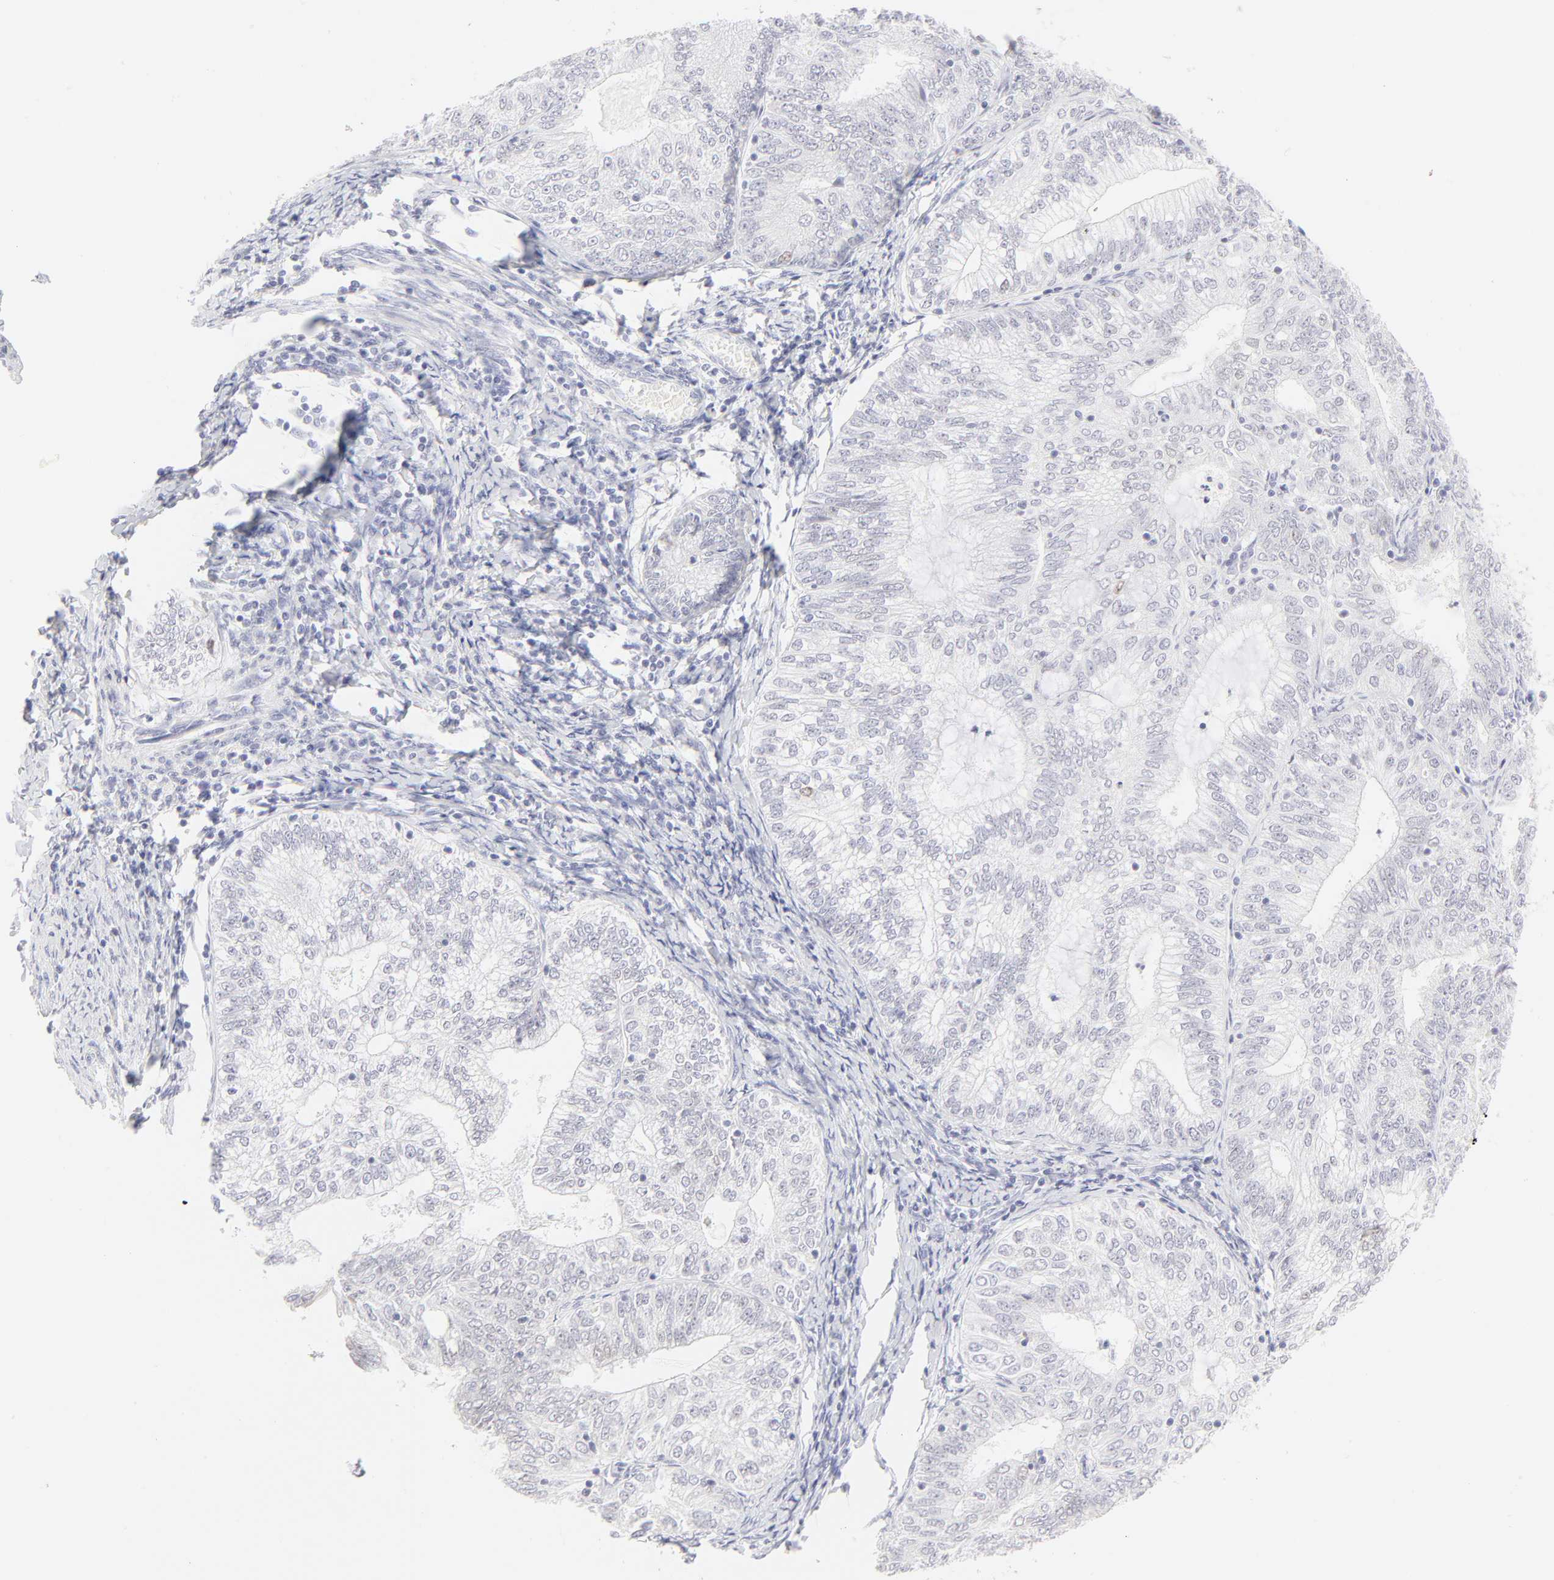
{"staining": {"intensity": "negative", "quantity": "none", "location": "none"}, "tissue": "endometrial cancer", "cell_type": "Tumor cells", "image_type": "cancer", "snomed": [{"axis": "morphology", "description": "Adenocarcinoma, NOS"}, {"axis": "topography", "description": "Endometrium"}], "caption": "Immunohistochemistry (IHC) histopathology image of endometrial cancer (adenocarcinoma) stained for a protein (brown), which displays no staining in tumor cells.", "gene": "ELF3", "patient": {"sex": "female", "age": 69}}